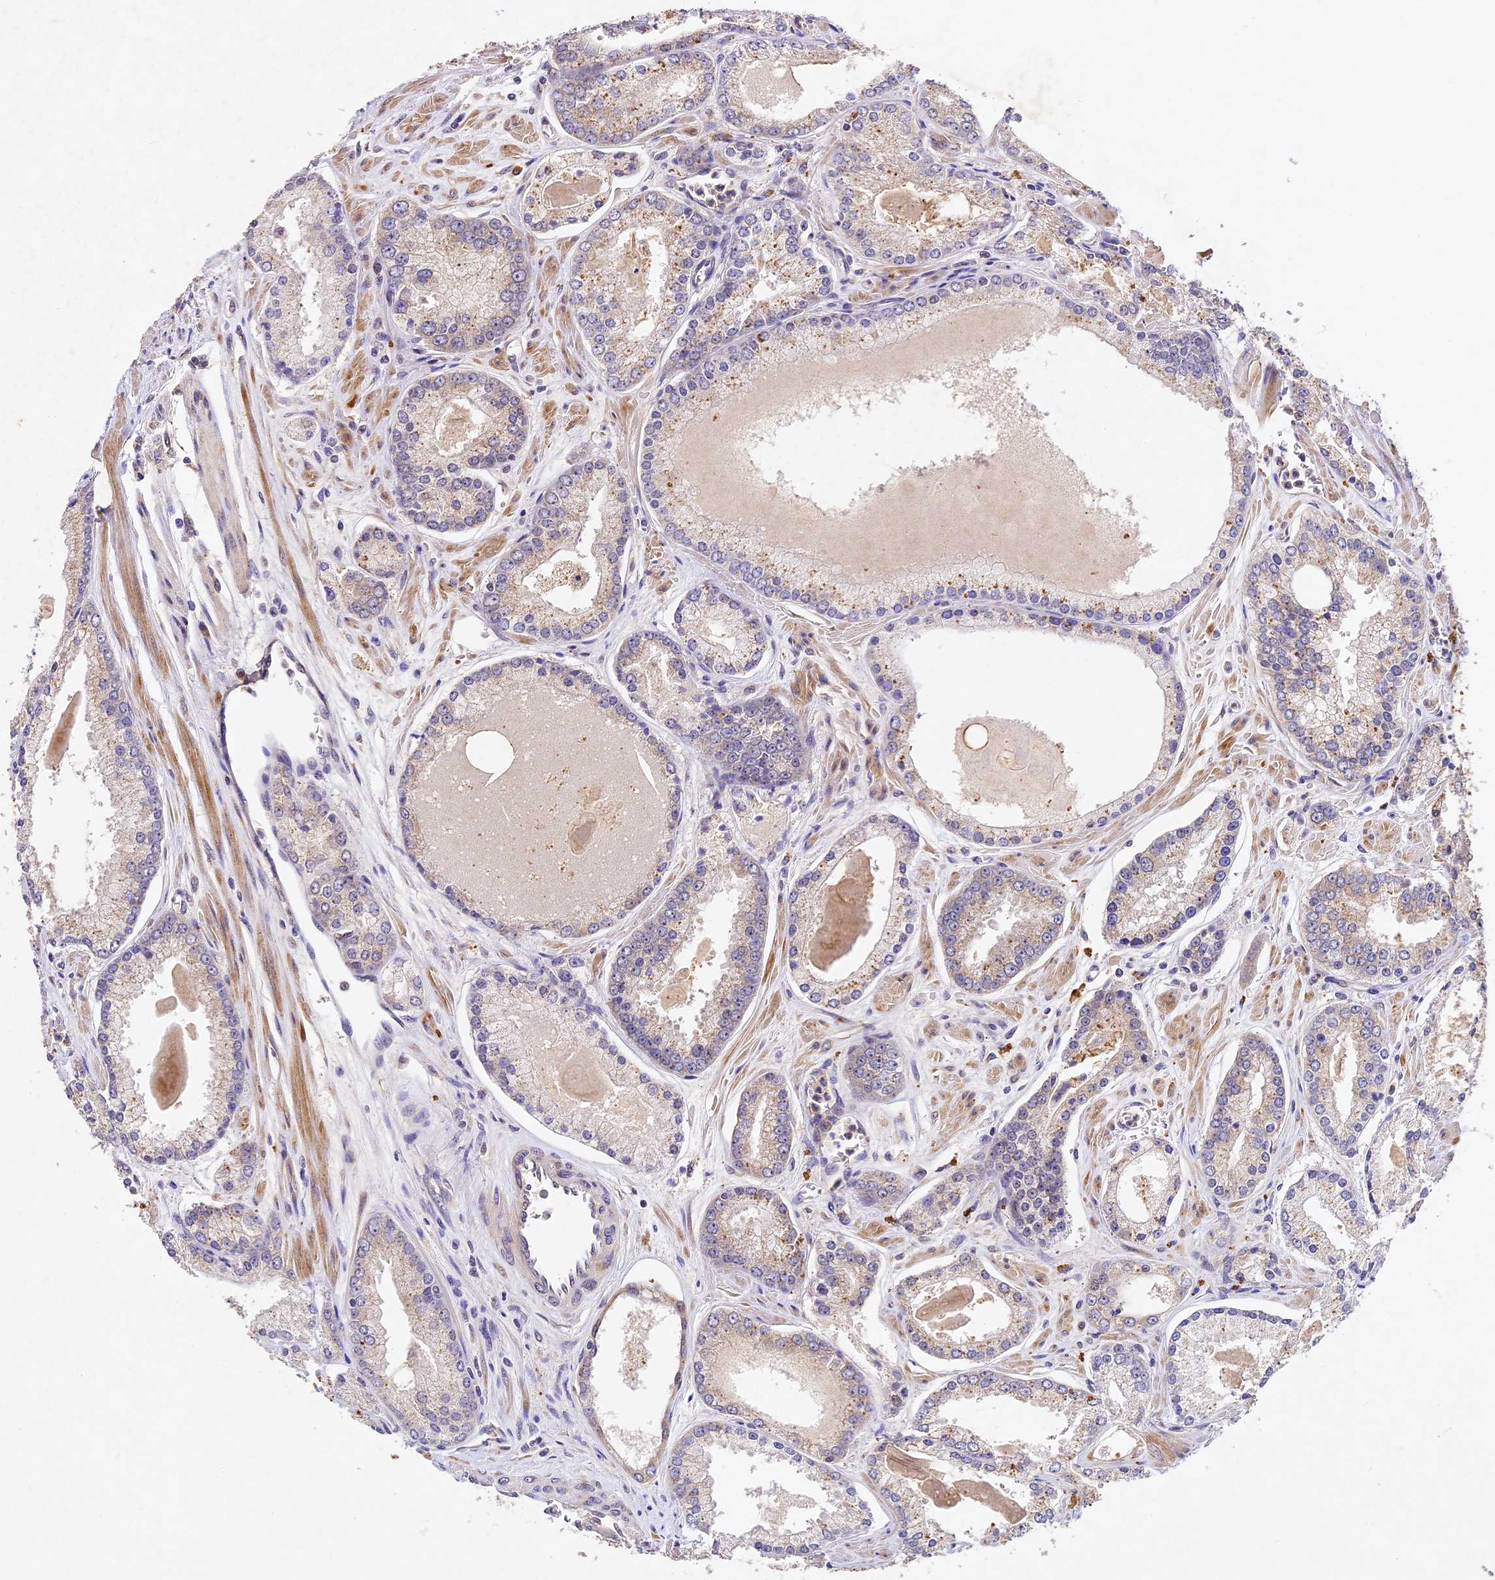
{"staining": {"intensity": "weak", "quantity": "<25%", "location": "cytoplasmic/membranous"}, "tissue": "prostate cancer", "cell_type": "Tumor cells", "image_type": "cancer", "snomed": [{"axis": "morphology", "description": "Adenocarcinoma, Low grade"}, {"axis": "topography", "description": "Prostate"}], "caption": "Immunohistochemistry (IHC) image of low-grade adenocarcinoma (prostate) stained for a protein (brown), which reveals no staining in tumor cells. (Immunohistochemistry (IHC), brightfield microscopy, high magnification).", "gene": "TMEM39B", "patient": {"sex": "male", "age": 54}}